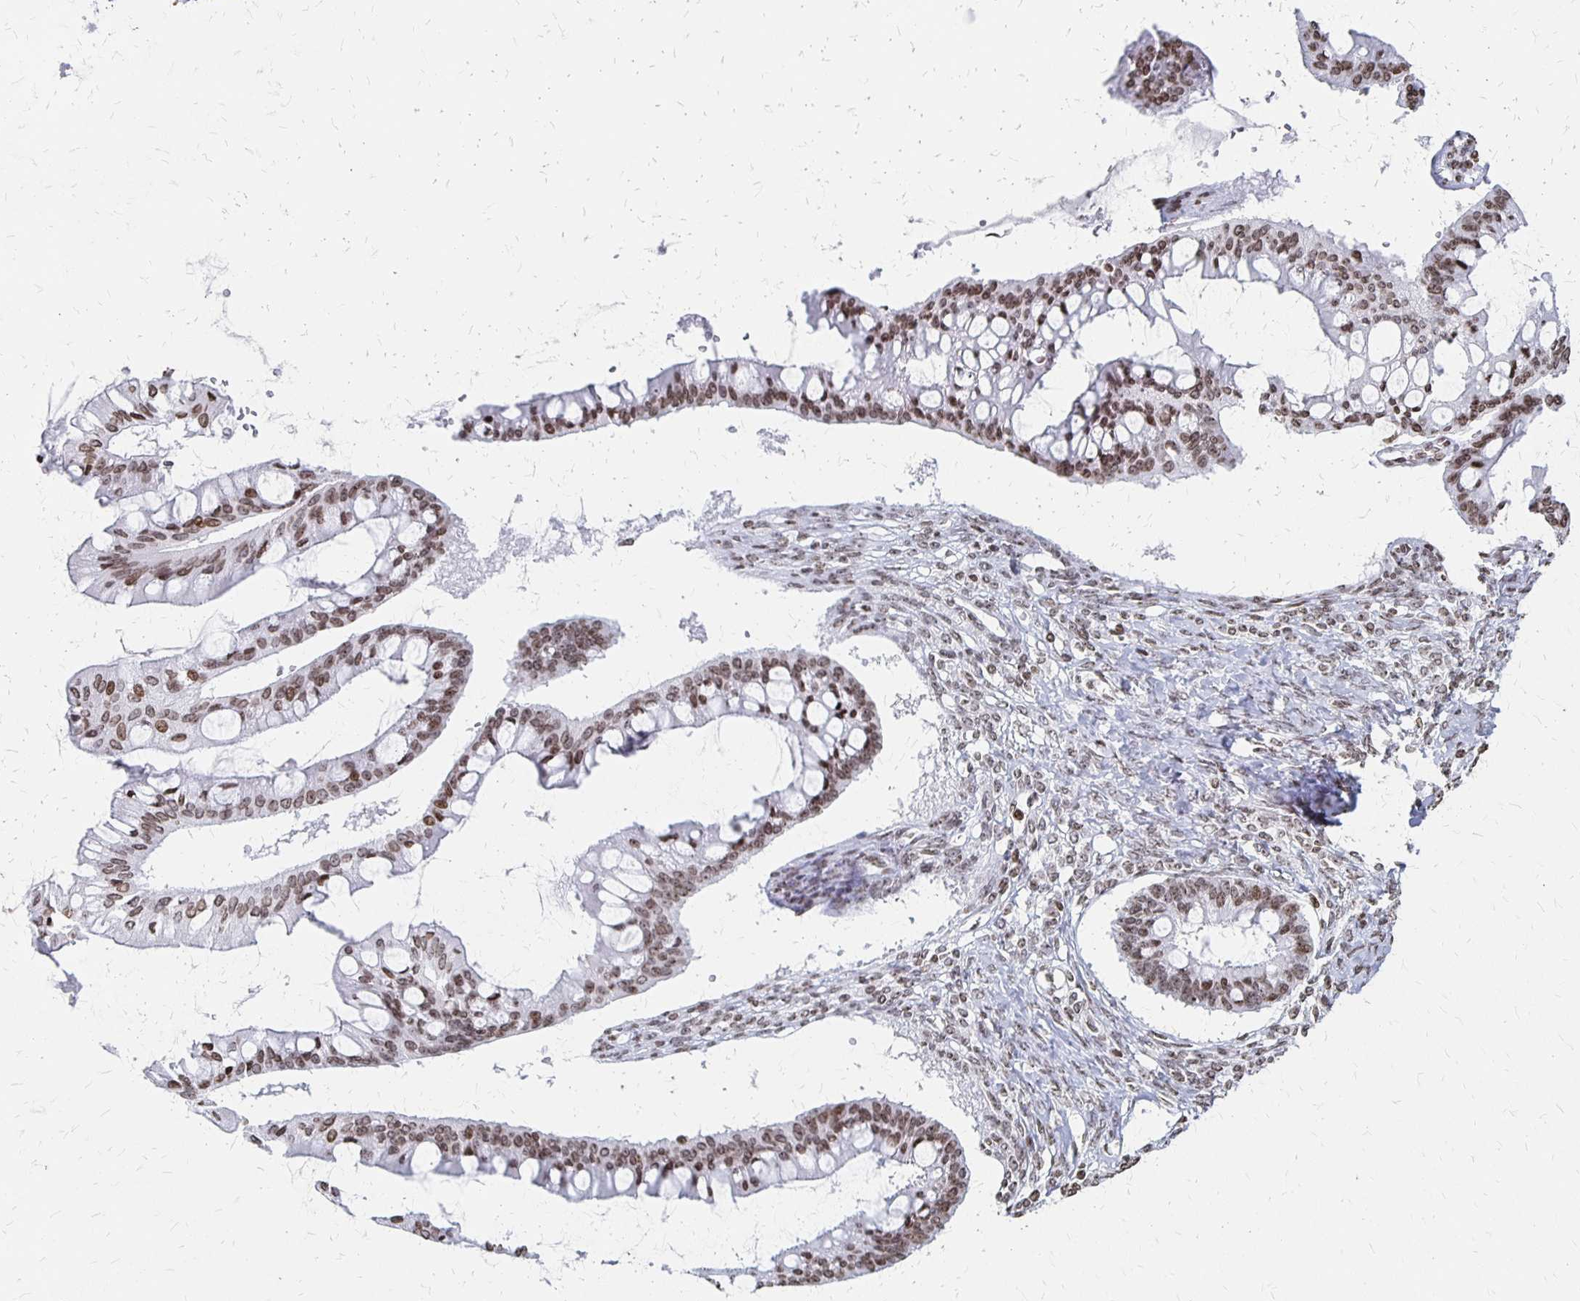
{"staining": {"intensity": "weak", "quantity": ">75%", "location": "nuclear"}, "tissue": "ovarian cancer", "cell_type": "Tumor cells", "image_type": "cancer", "snomed": [{"axis": "morphology", "description": "Cystadenocarcinoma, mucinous, NOS"}, {"axis": "topography", "description": "Ovary"}], "caption": "Ovarian cancer tissue exhibits weak nuclear staining in approximately >75% of tumor cells, visualized by immunohistochemistry.", "gene": "ZNF280C", "patient": {"sex": "female", "age": 73}}